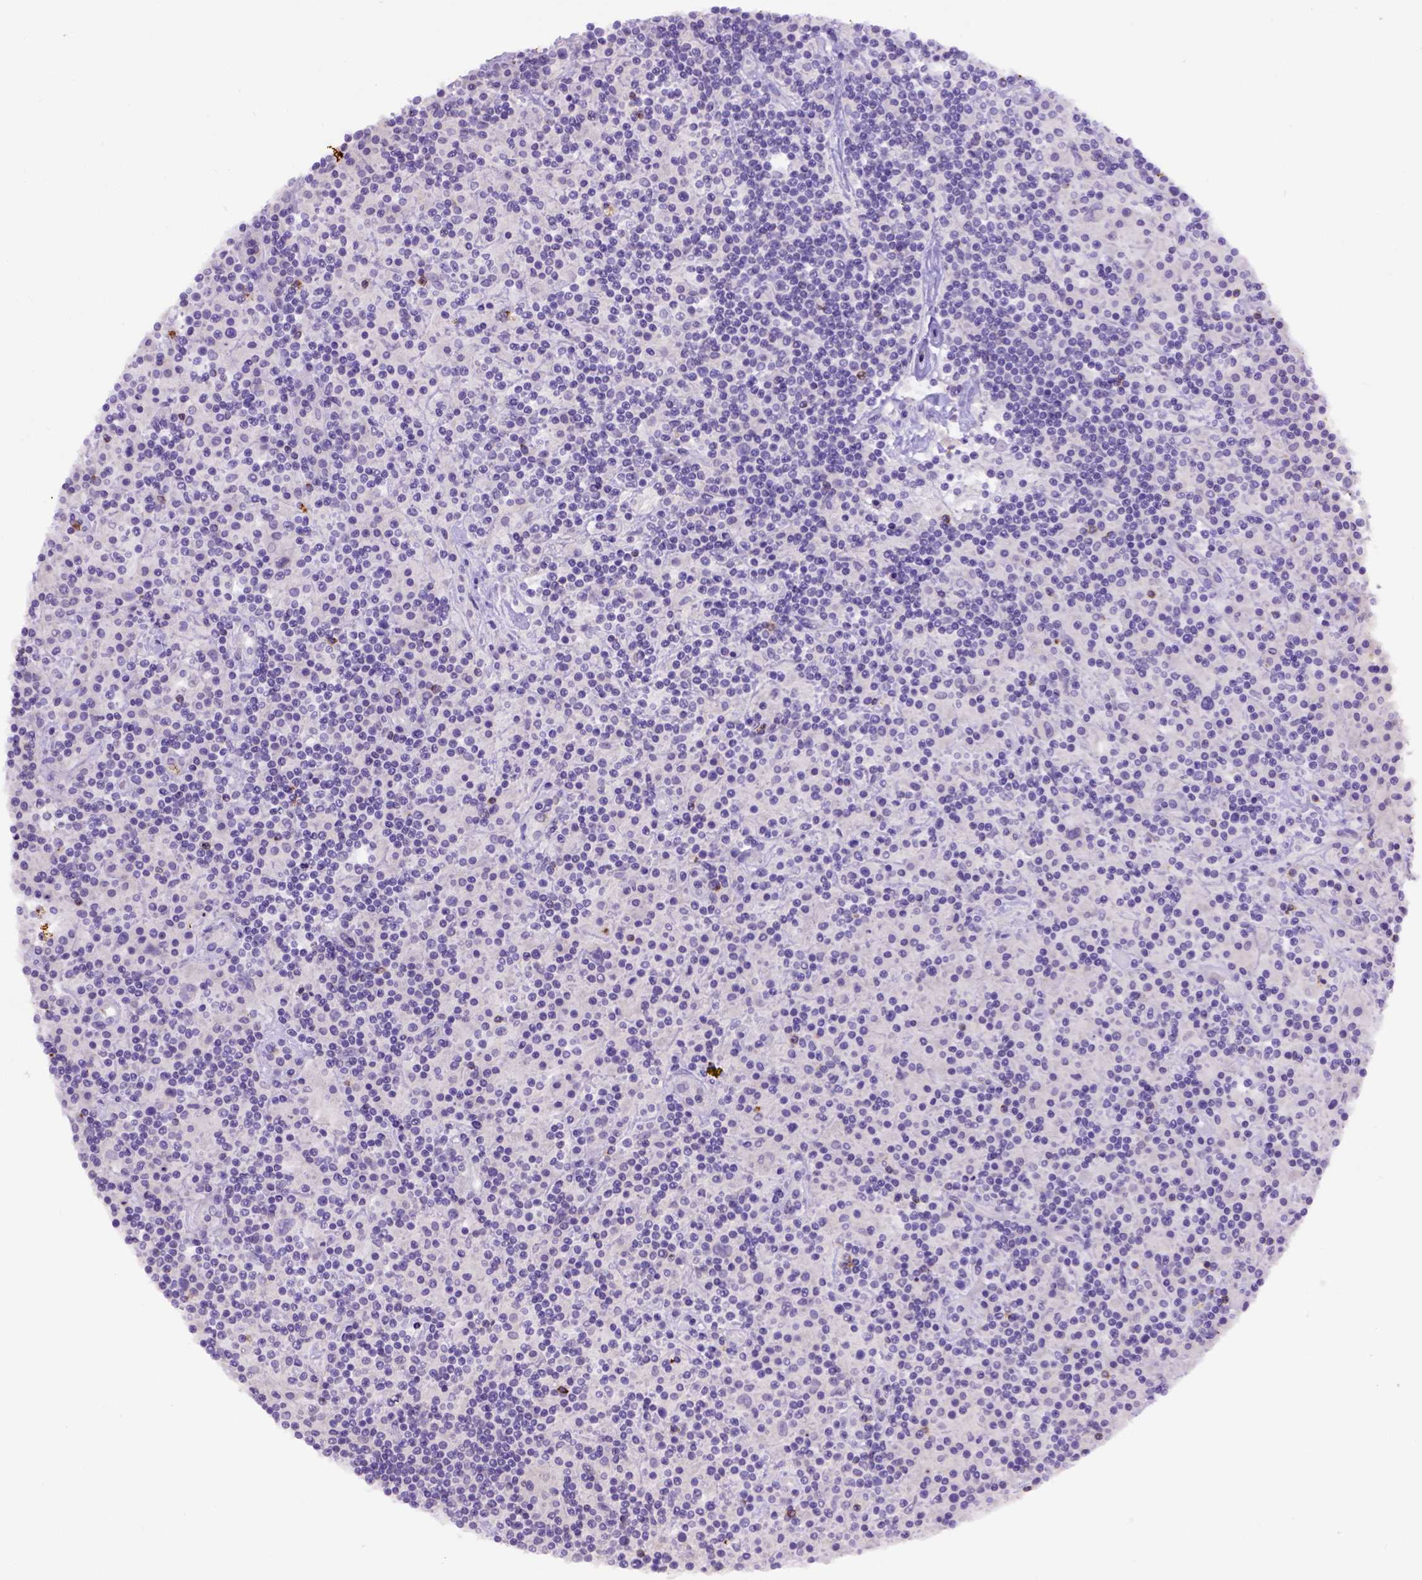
{"staining": {"intensity": "negative", "quantity": "none", "location": "none"}, "tissue": "lymphoma", "cell_type": "Tumor cells", "image_type": "cancer", "snomed": [{"axis": "morphology", "description": "Hodgkin's disease, NOS"}, {"axis": "topography", "description": "Lymph node"}], "caption": "Immunohistochemical staining of lymphoma shows no significant positivity in tumor cells. (DAB (3,3'-diaminobenzidine) IHC, high magnification).", "gene": "B3GAT1", "patient": {"sex": "male", "age": 70}}